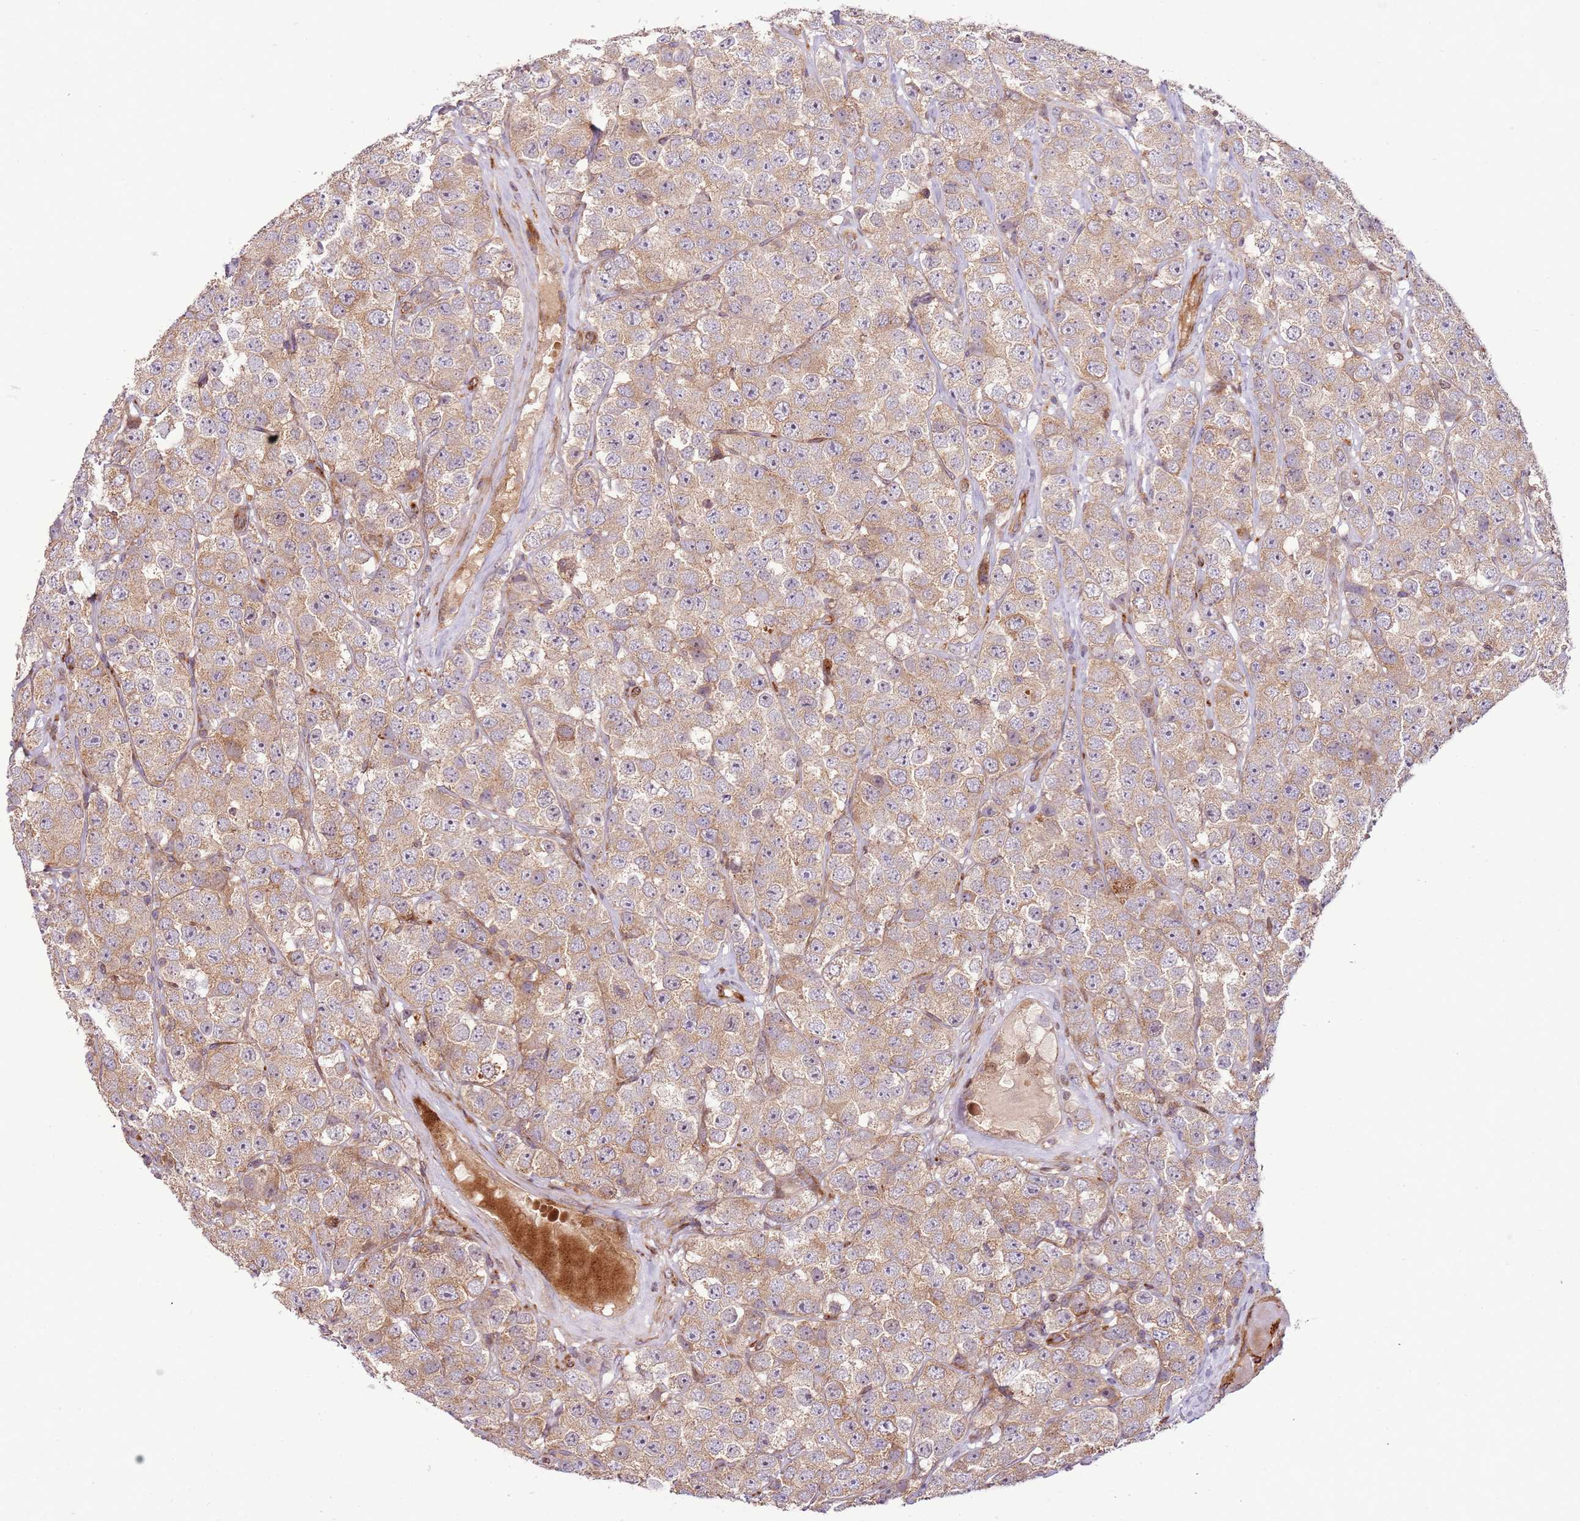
{"staining": {"intensity": "weak", "quantity": "25%-75%", "location": "cytoplasmic/membranous"}, "tissue": "testis cancer", "cell_type": "Tumor cells", "image_type": "cancer", "snomed": [{"axis": "morphology", "description": "Seminoma, NOS"}, {"axis": "topography", "description": "Testis"}], "caption": "This is a micrograph of immunohistochemistry (IHC) staining of testis cancer, which shows weak staining in the cytoplasmic/membranous of tumor cells.", "gene": "ZNF624", "patient": {"sex": "male", "age": 28}}